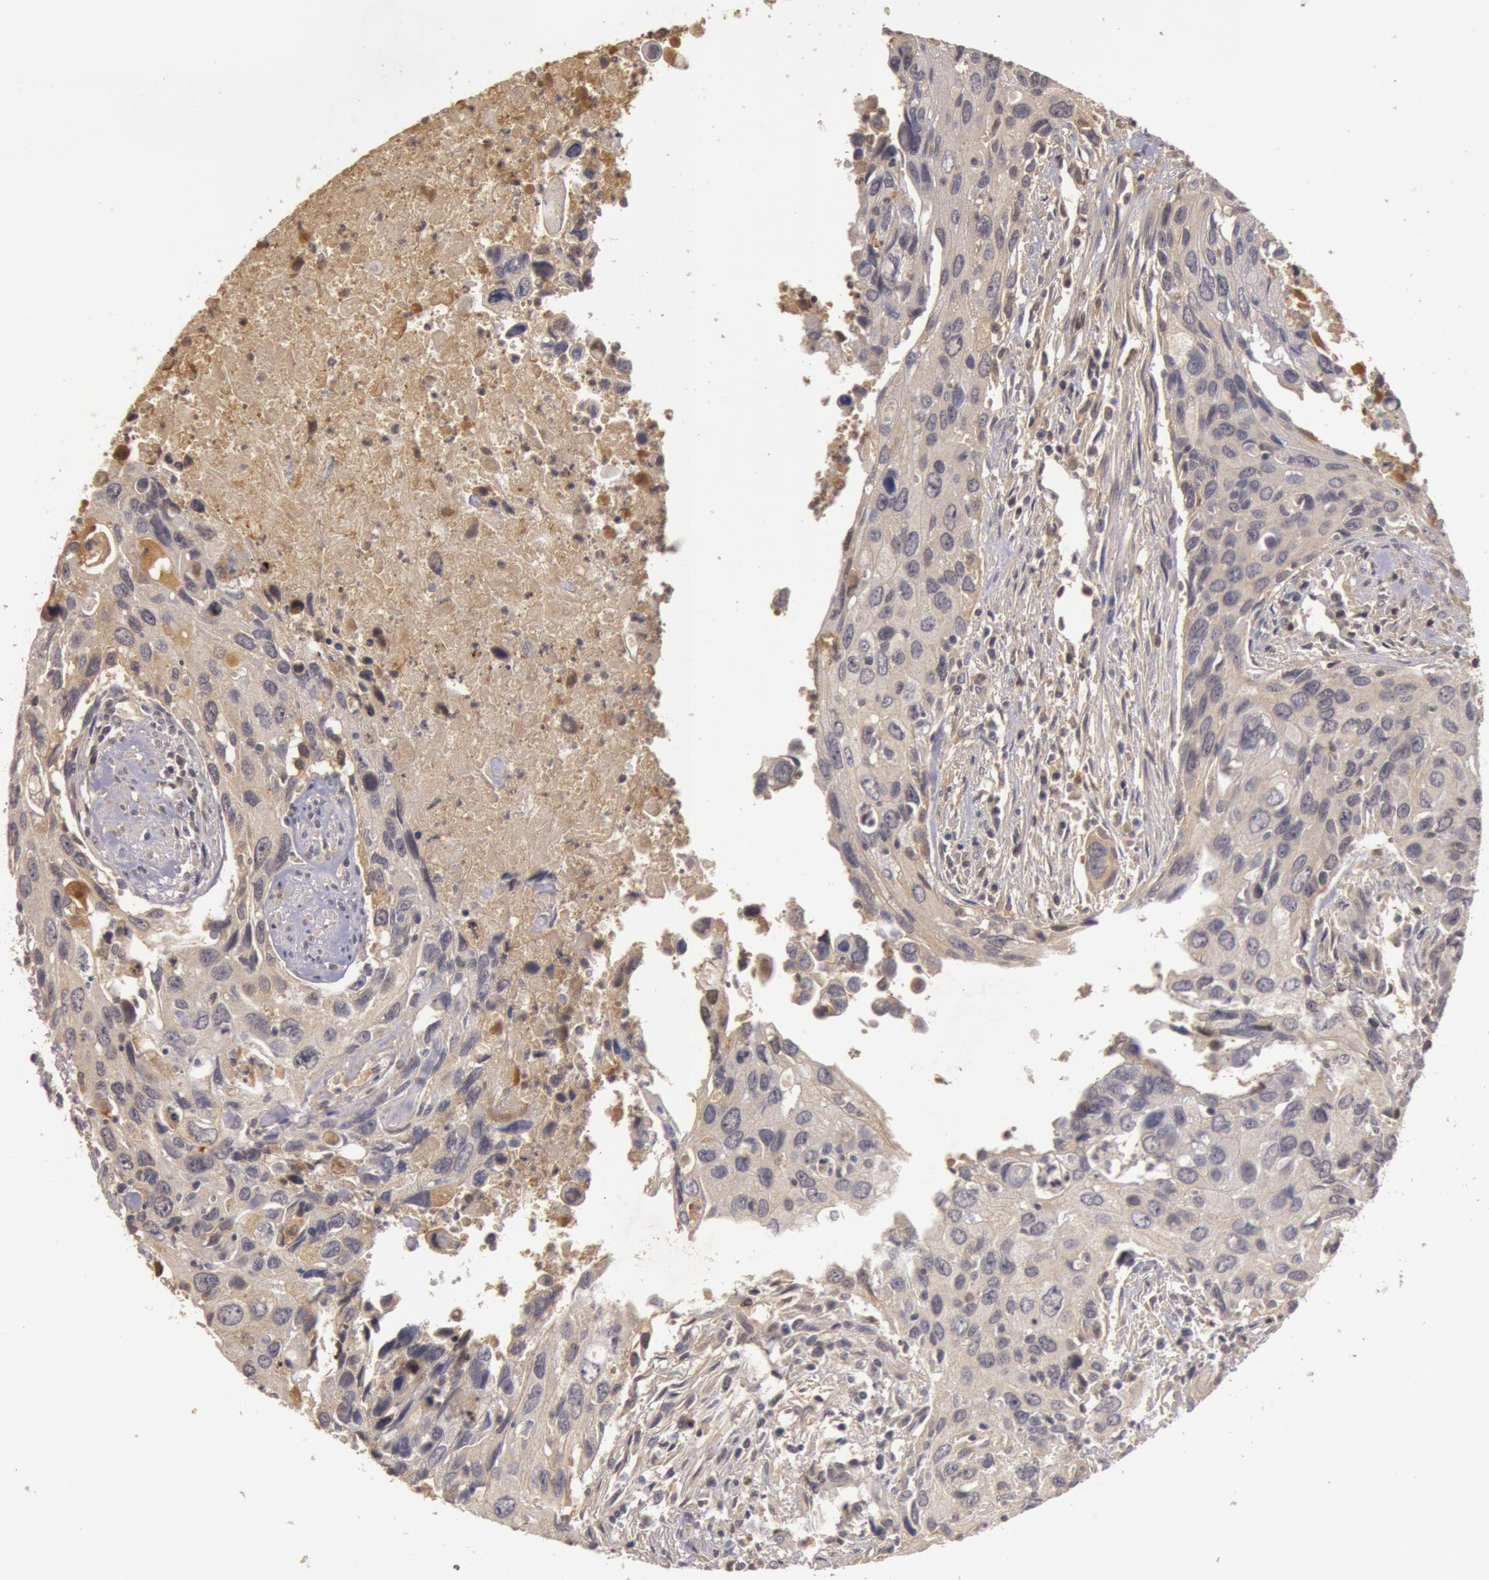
{"staining": {"intensity": "weak", "quantity": ">75%", "location": "cytoplasmic/membranous"}, "tissue": "urothelial cancer", "cell_type": "Tumor cells", "image_type": "cancer", "snomed": [{"axis": "morphology", "description": "Urothelial carcinoma, High grade"}, {"axis": "topography", "description": "Urinary bladder"}], "caption": "Immunohistochemical staining of high-grade urothelial carcinoma displays weak cytoplasmic/membranous protein staining in about >75% of tumor cells. (Brightfield microscopy of DAB IHC at high magnification).", "gene": "BCHE", "patient": {"sex": "male", "age": 71}}